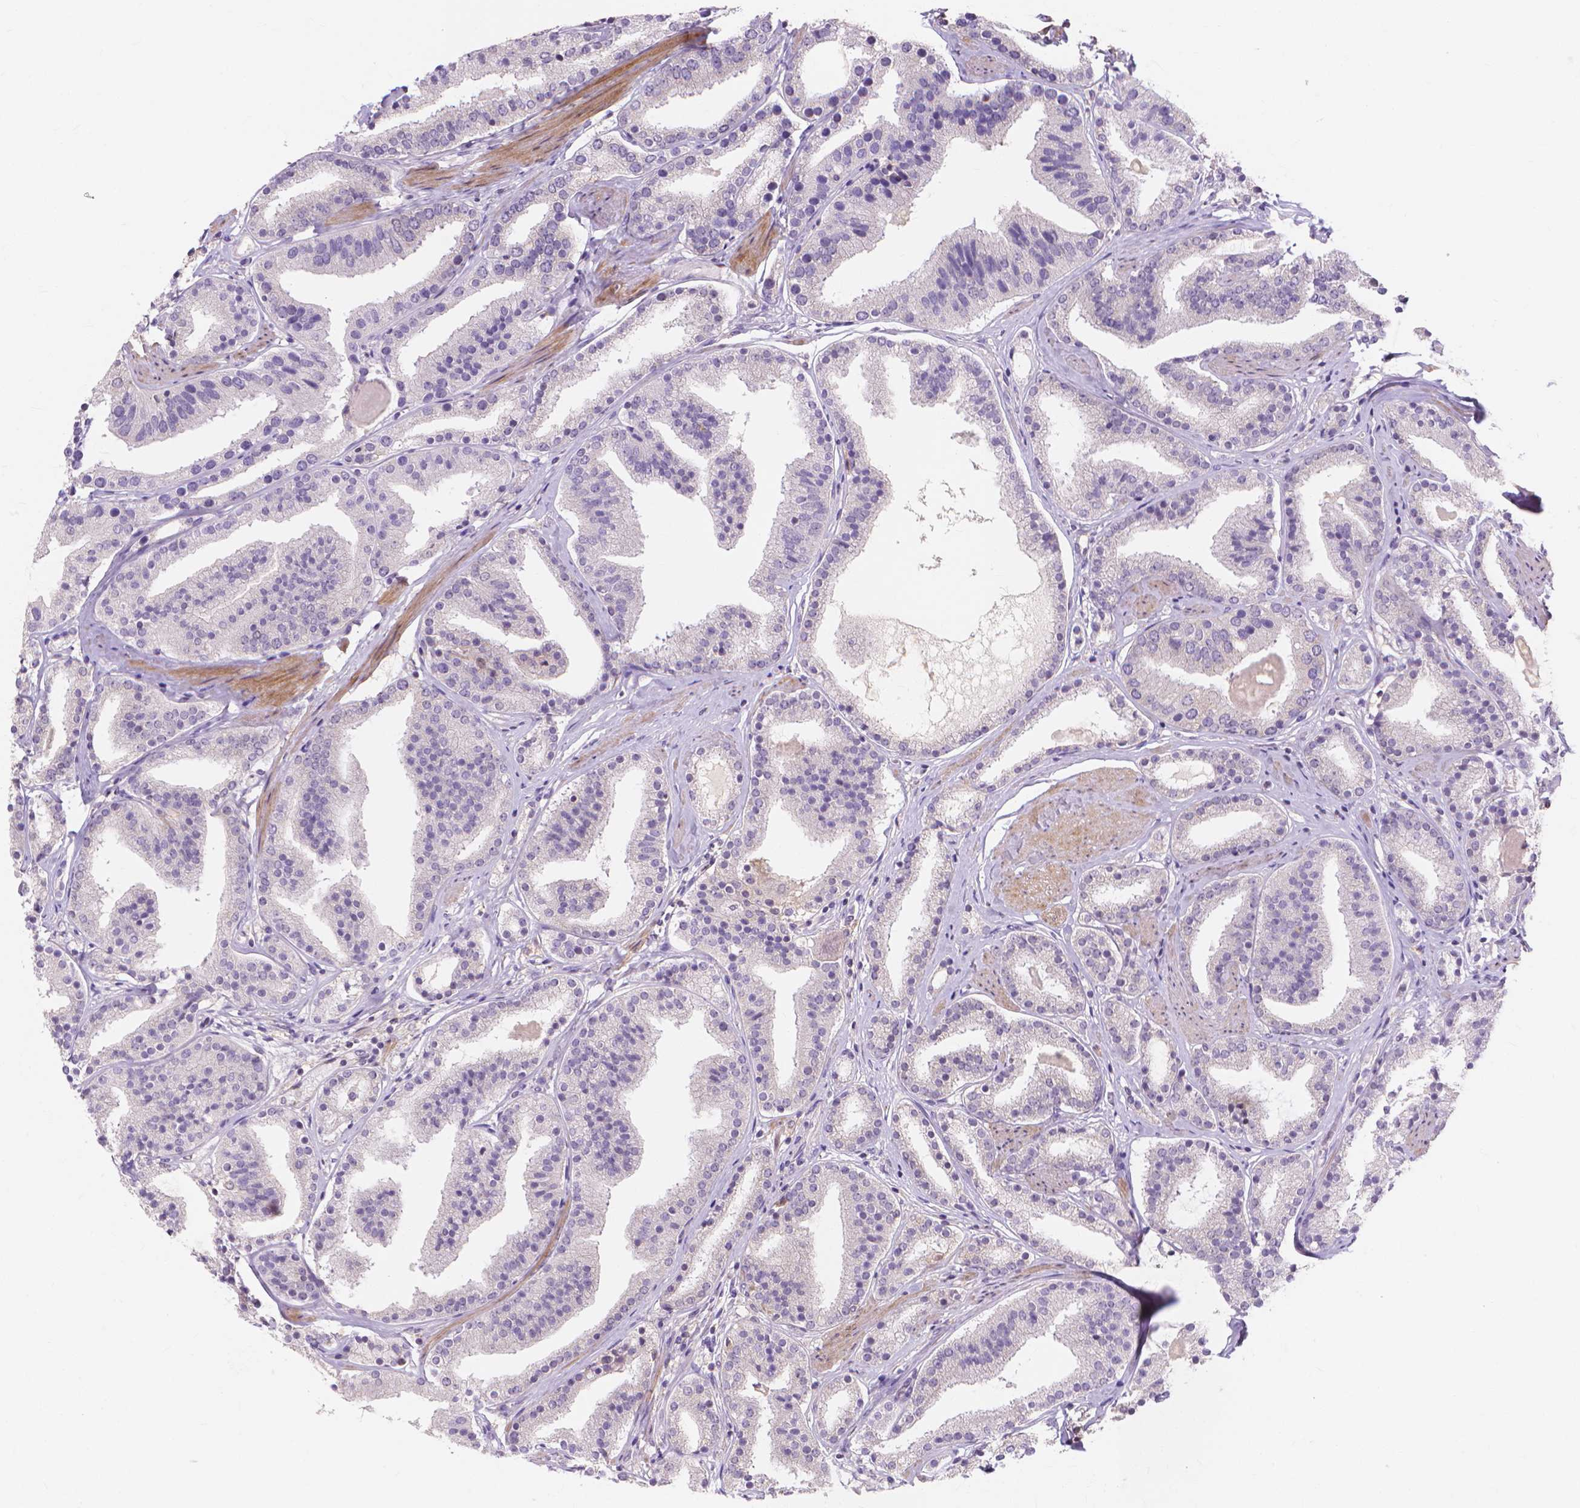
{"staining": {"intensity": "negative", "quantity": "none", "location": "none"}, "tissue": "prostate cancer", "cell_type": "Tumor cells", "image_type": "cancer", "snomed": [{"axis": "morphology", "description": "Adenocarcinoma, High grade"}, {"axis": "topography", "description": "Prostate"}], "caption": "This is a micrograph of immunohistochemistry (IHC) staining of prostate cancer, which shows no expression in tumor cells.", "gene": "PRDM13", "patient": {"sex": "male", "age": 63}}